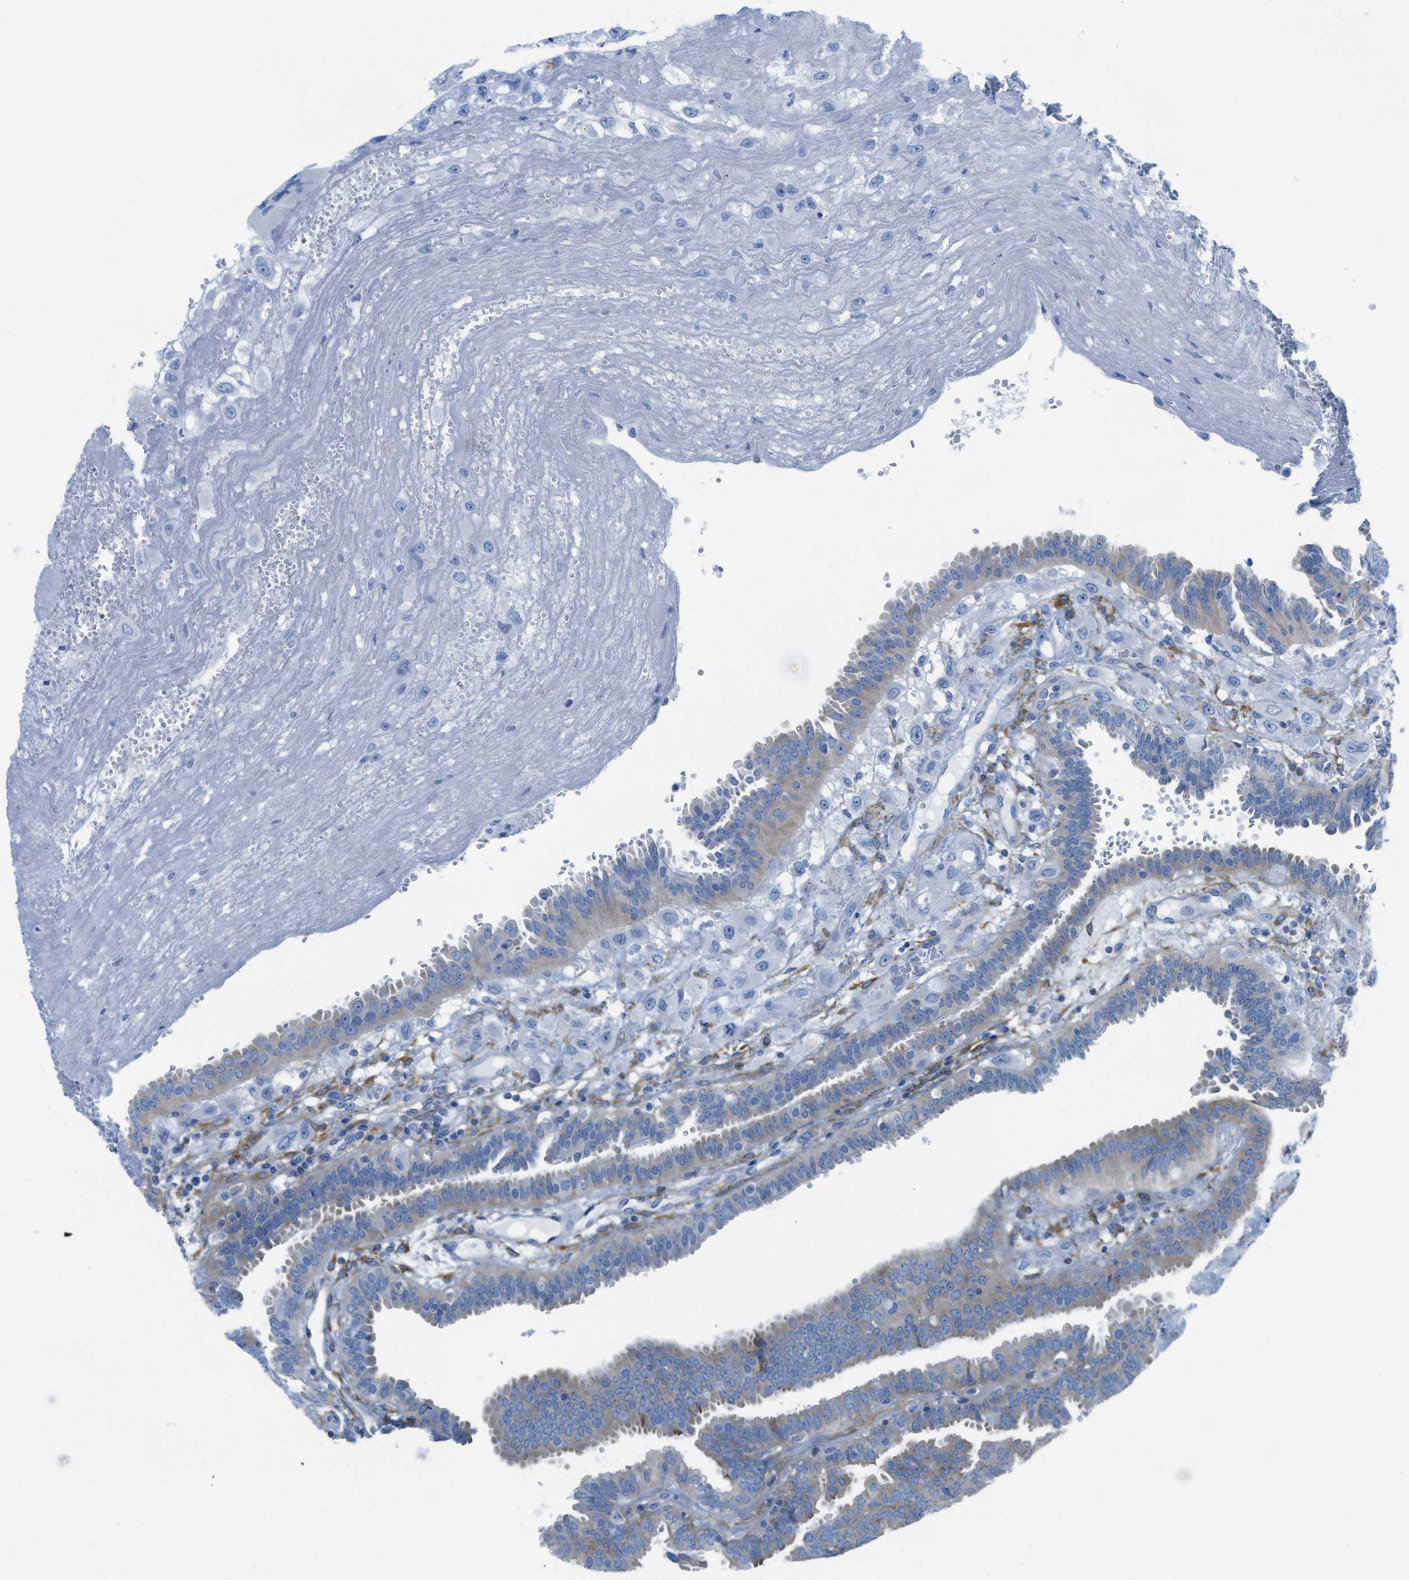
{"staining": {"intensity": "negative", "quantity": "none", "location": "none"}, "tissue": "fallopian tube", "cell_type": "Glandular cells", "image_type": "normal", "snomed": [{"axis": "morphology", "description": "Normal tissue, NOS"}, {"axis": "topography", "description": "Fallopian tube"}, {"axis": "topography", "description": "Placenta"}], "caption": "This is an IHC image of normal fallopian tube. There is no positivity in glandular cells.", "gene": "ASGR1", "patient": {"sex": "female", "age": 32}}